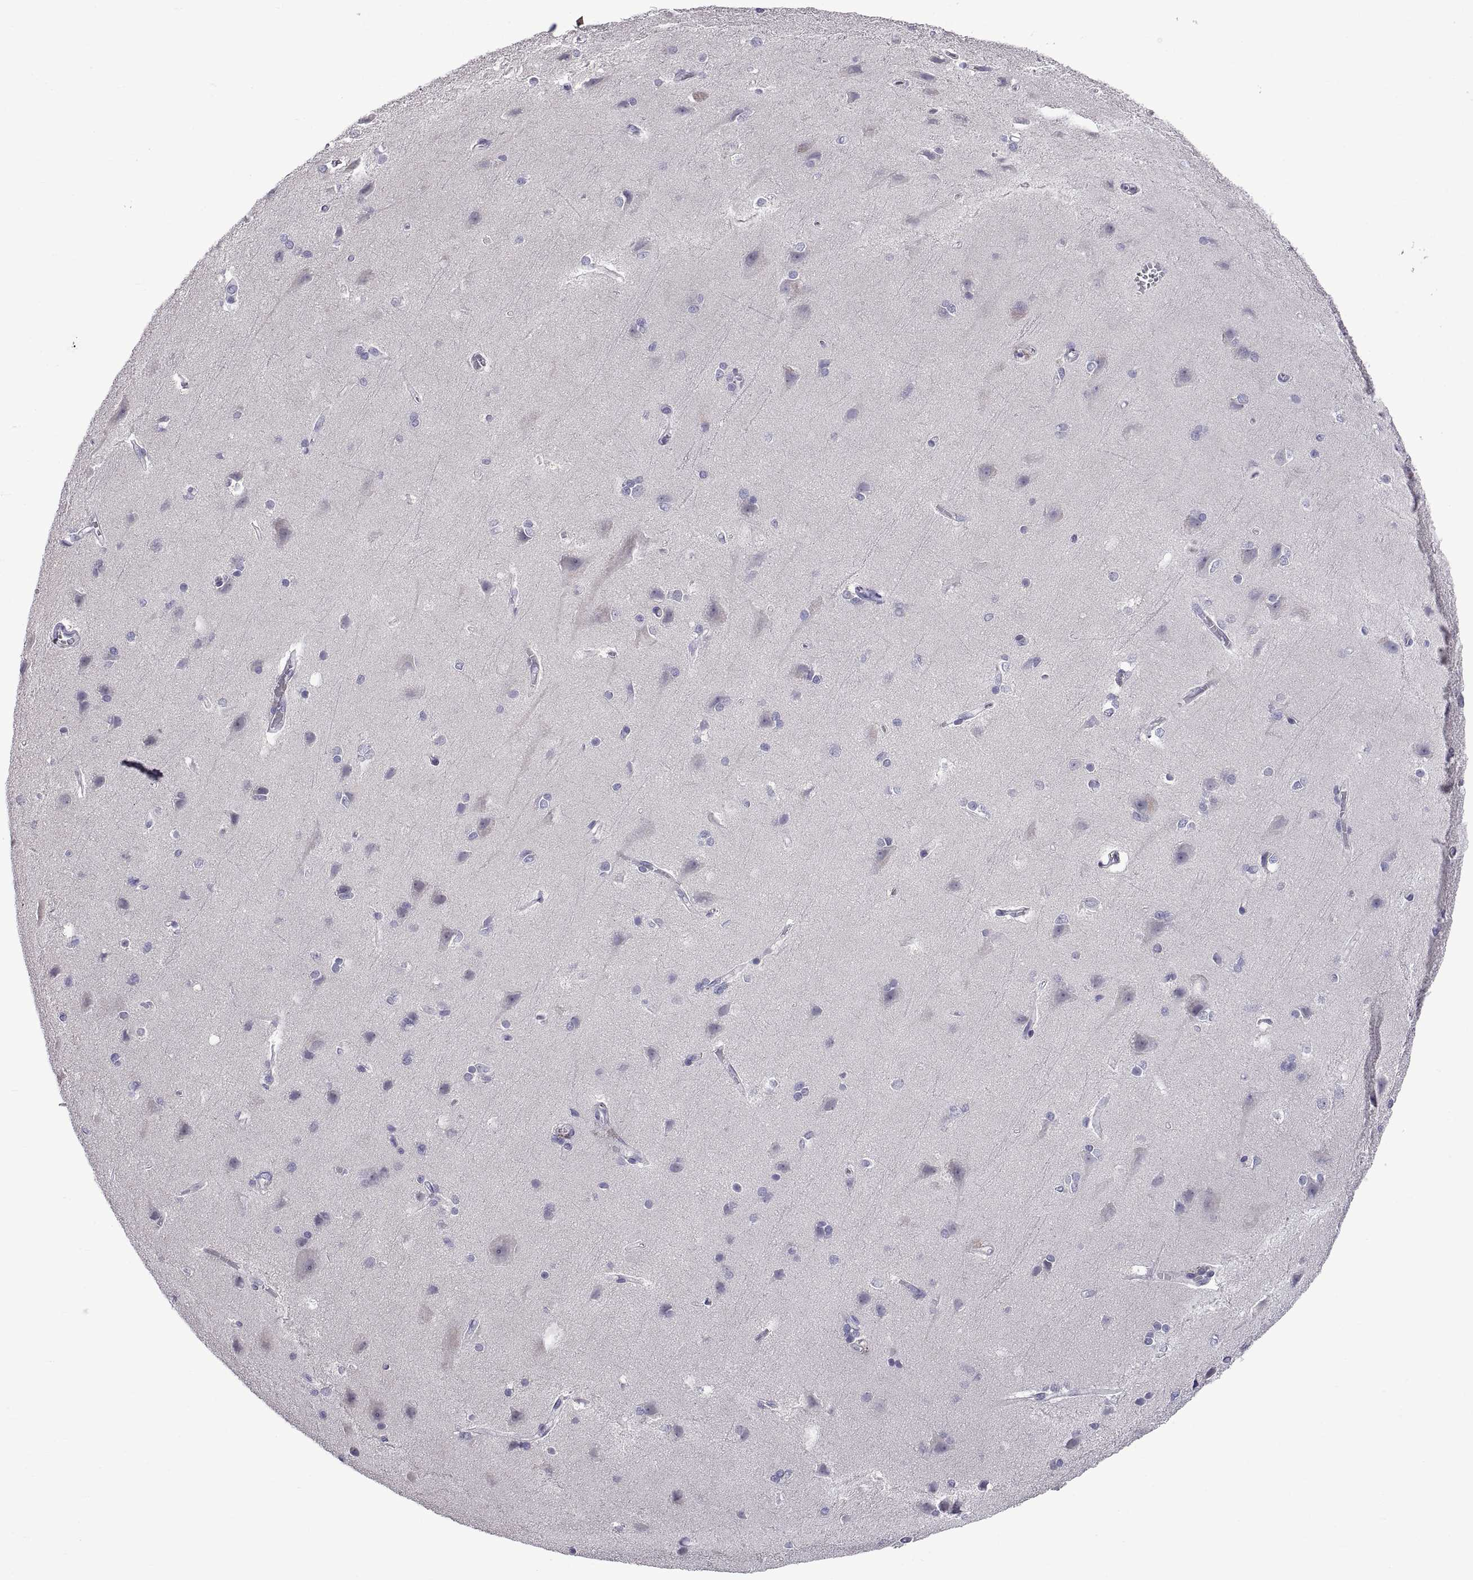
{"staining": {"intensity": "negative", "quantity": "none", "location": "none"}, "tissue": "cerebral cortex", "cell_type": "Endothelial cells", "image_type": "normal", "snomed": [{"axis": "morphology", "description": "Normal tissue, NOS"}, {"axis": "topography", "description": "Cerebral cortex"}], "caption": "Protein analysis of normal cerebral cortex shows no significant expression in endothelial cells. (Brightfield microscopy of DAB (3,3'-diaminobenzidine) immunohistochemistry (IHC) at high magnification).", "gene": "SPDYE10", "patient": {"sex": "male", "age": 37}}